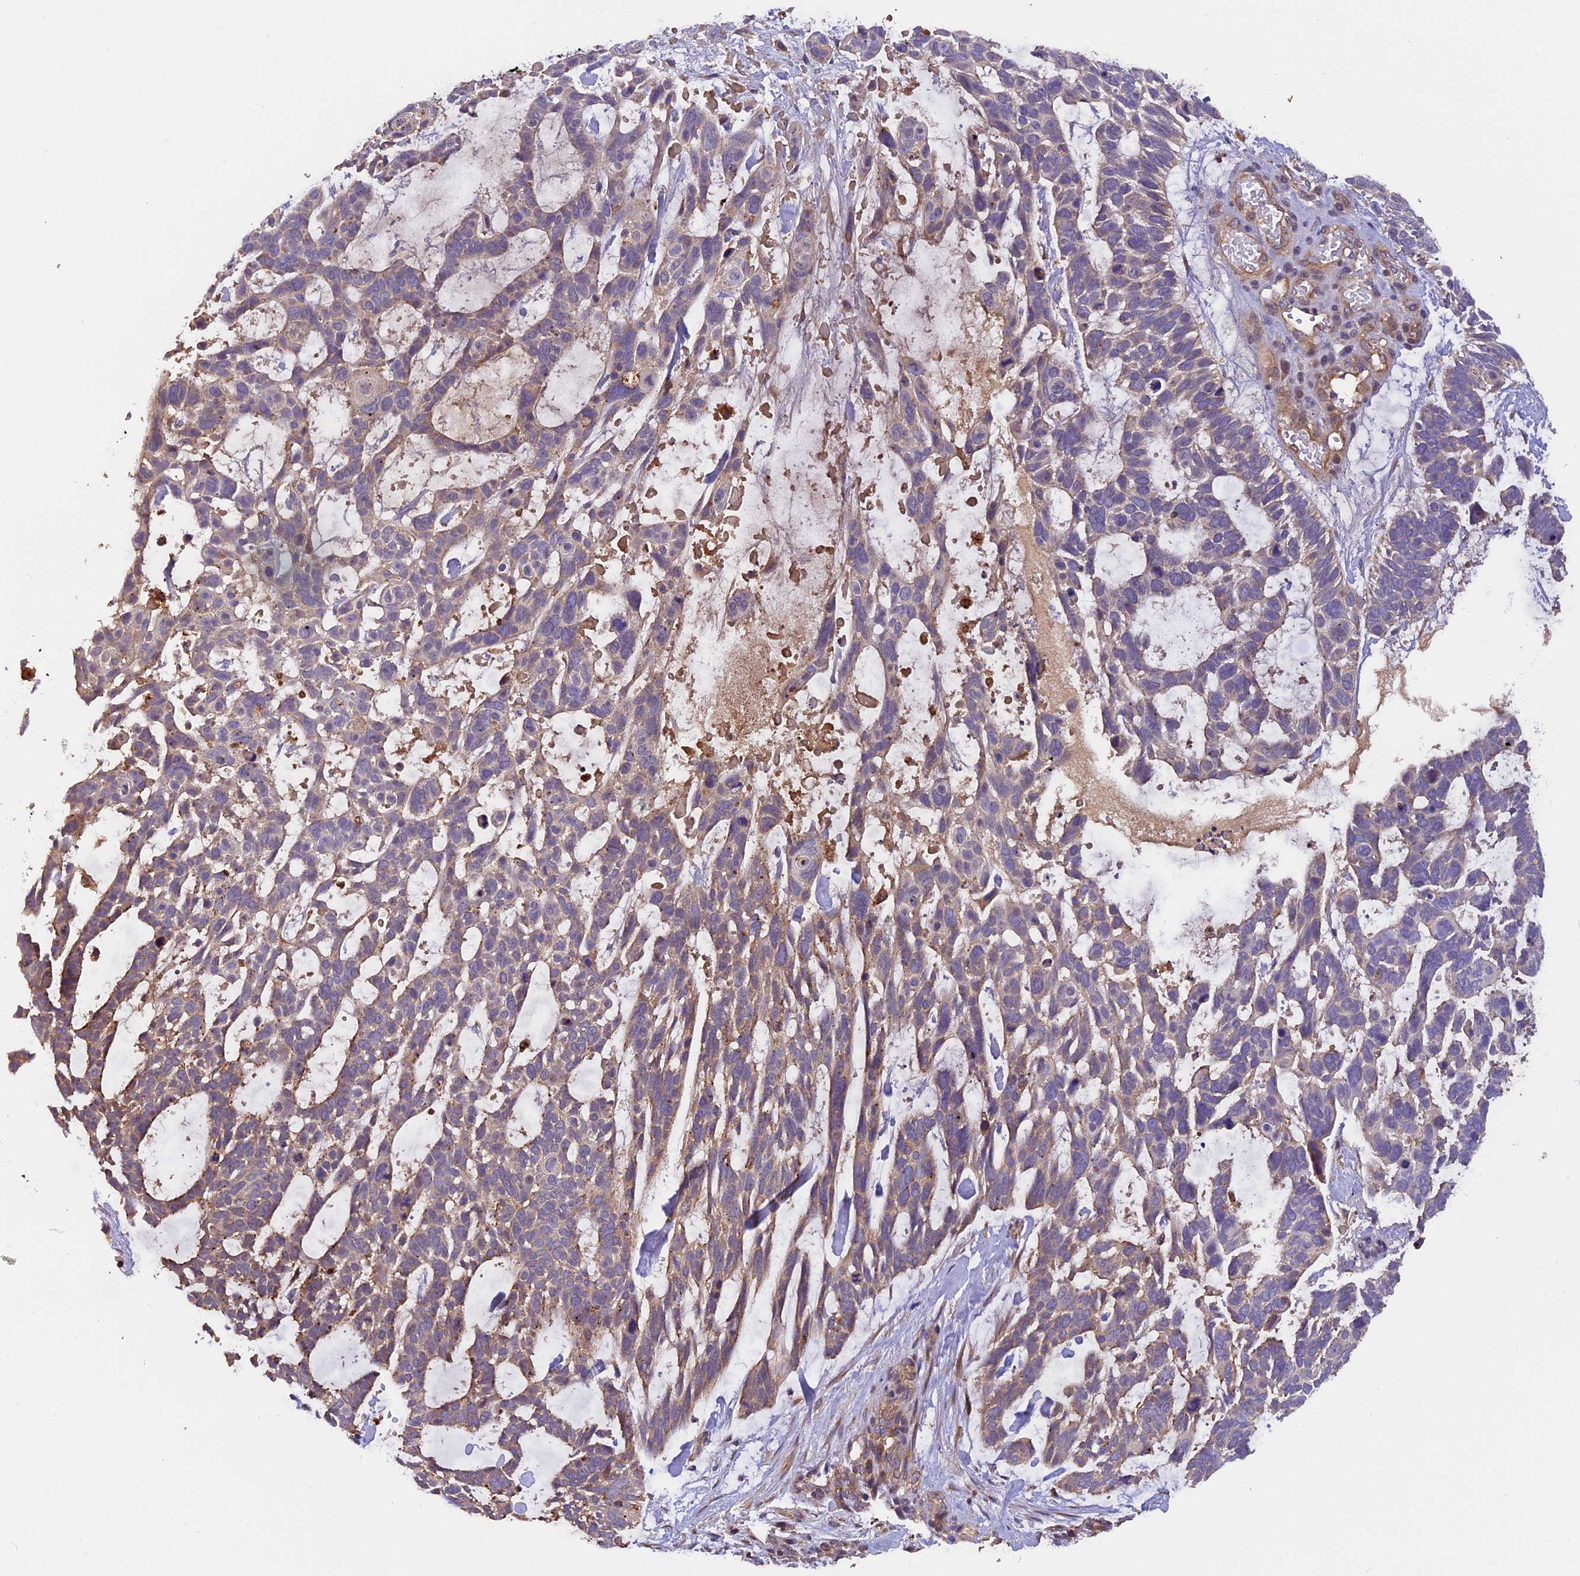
{"staining": {"intensity": "weak", "quantity": "25%-75%", "location": "cytoplasmic/membranous"}, "tissue": "skin cancer", "cell_type": "Tumor cells", "image_type": "cancer", "snomed": [{"axis": "morphology", "description": "Basal cell carcinoma"}, {"axis": "topography", "description": "Skin"}], "caption": "Brown immunohistochemical staining in human skin cancer (basal cell carcinoma) exhibits weak cytoplasmic/membranous staining in about 25%-75% of tumor cells.", "gene": "COPE", "patient": {"sex": "male", "age": 88}}